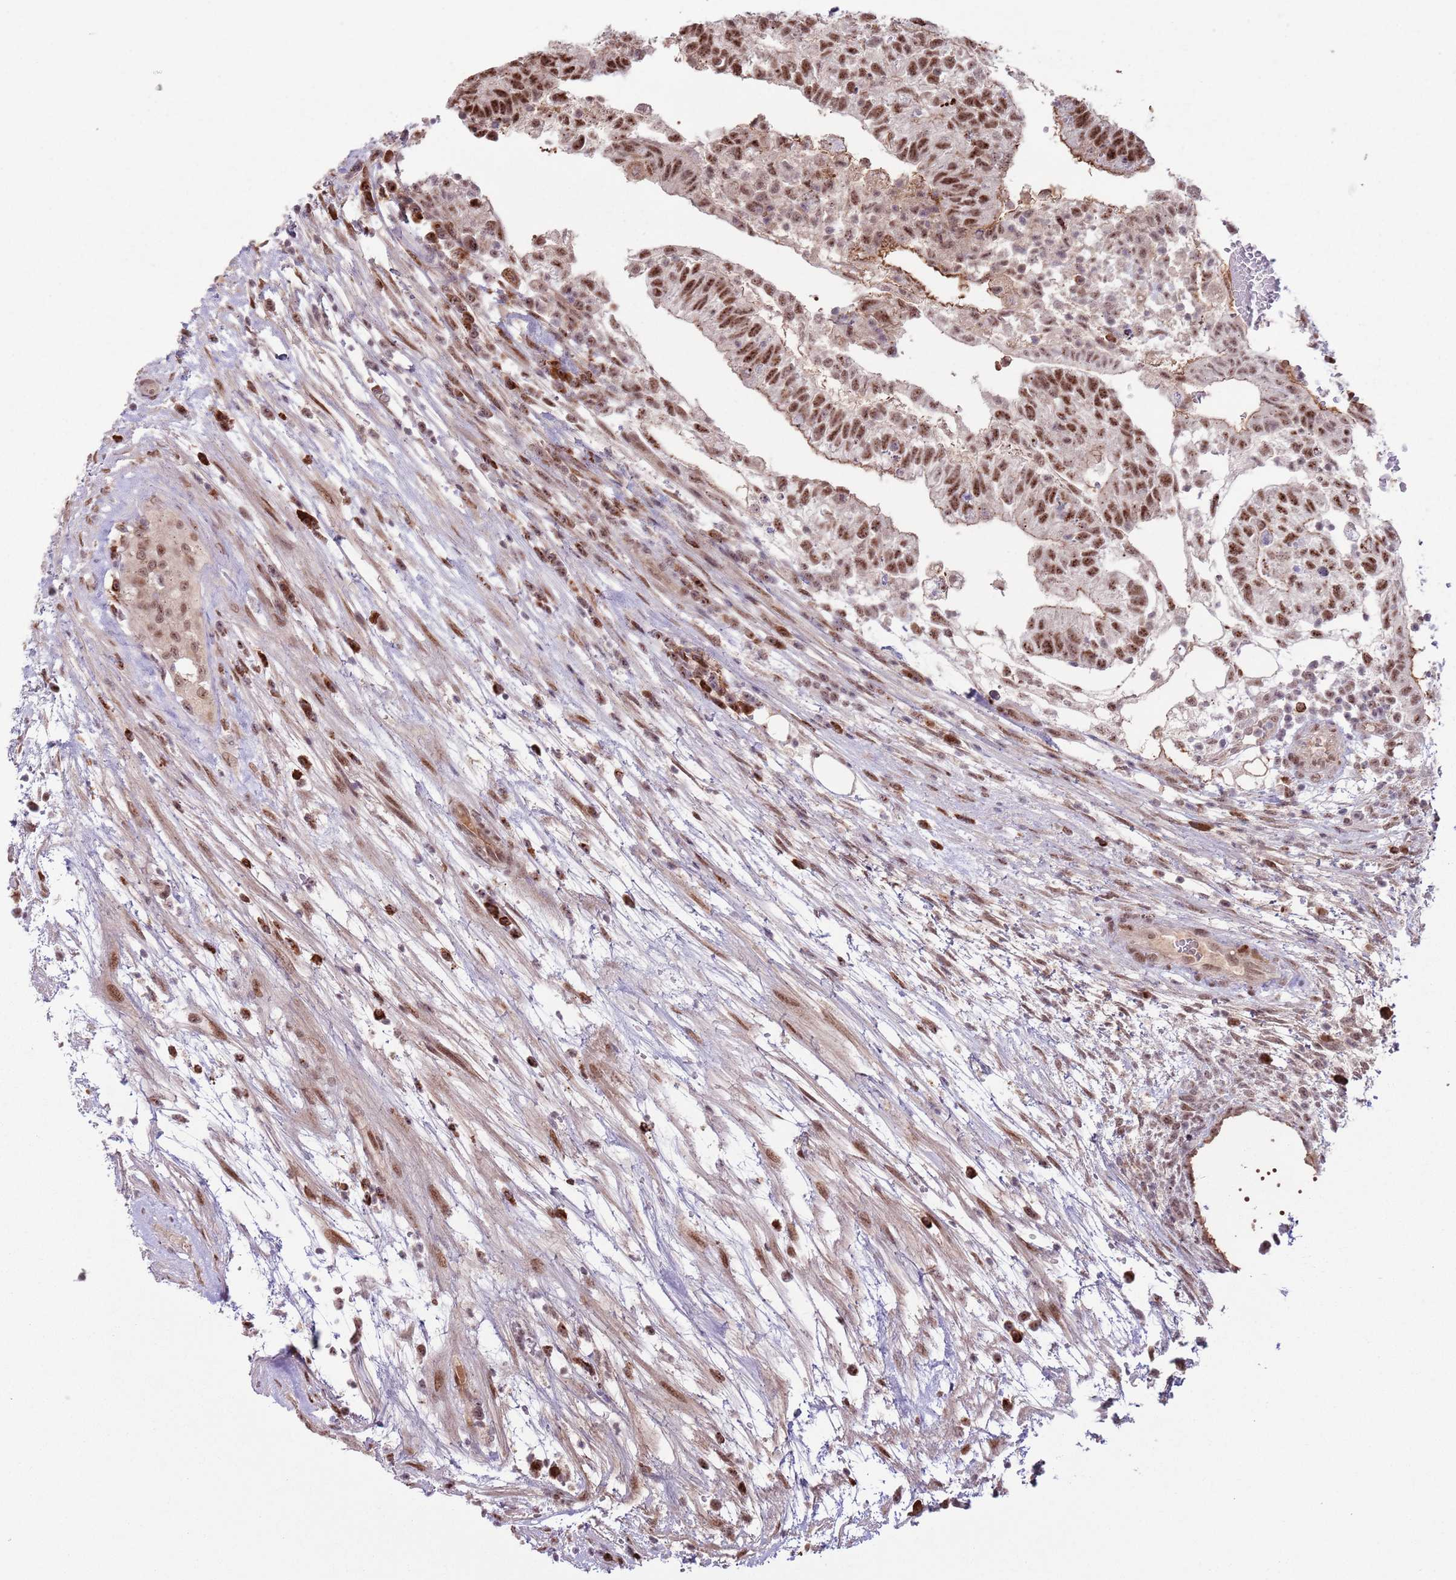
{"staining": {"intensity": "strong", "quantity": "25%-75%", "location": "nuclear"}, "tissue": "testis cancer", "cell_type": "Tumor cells", "image_type": "cancer", "snomed": [{"axis": "morphology", "description": "Normal tissue, NOS"}, {"axis": "morphology", "description": "Carcinoma, Embryonal, NOS"}, {"axis": "topography", "description": "Testis"}], "caption": "Strong nuclear staining for a protein is present in about 25%-75% of tumor cells of embryonal carcinoma (testis) using immunohistochemistry (IHC).", "gene": "SIPA1L3", "patient": {"sex": "male", "age": 32}}